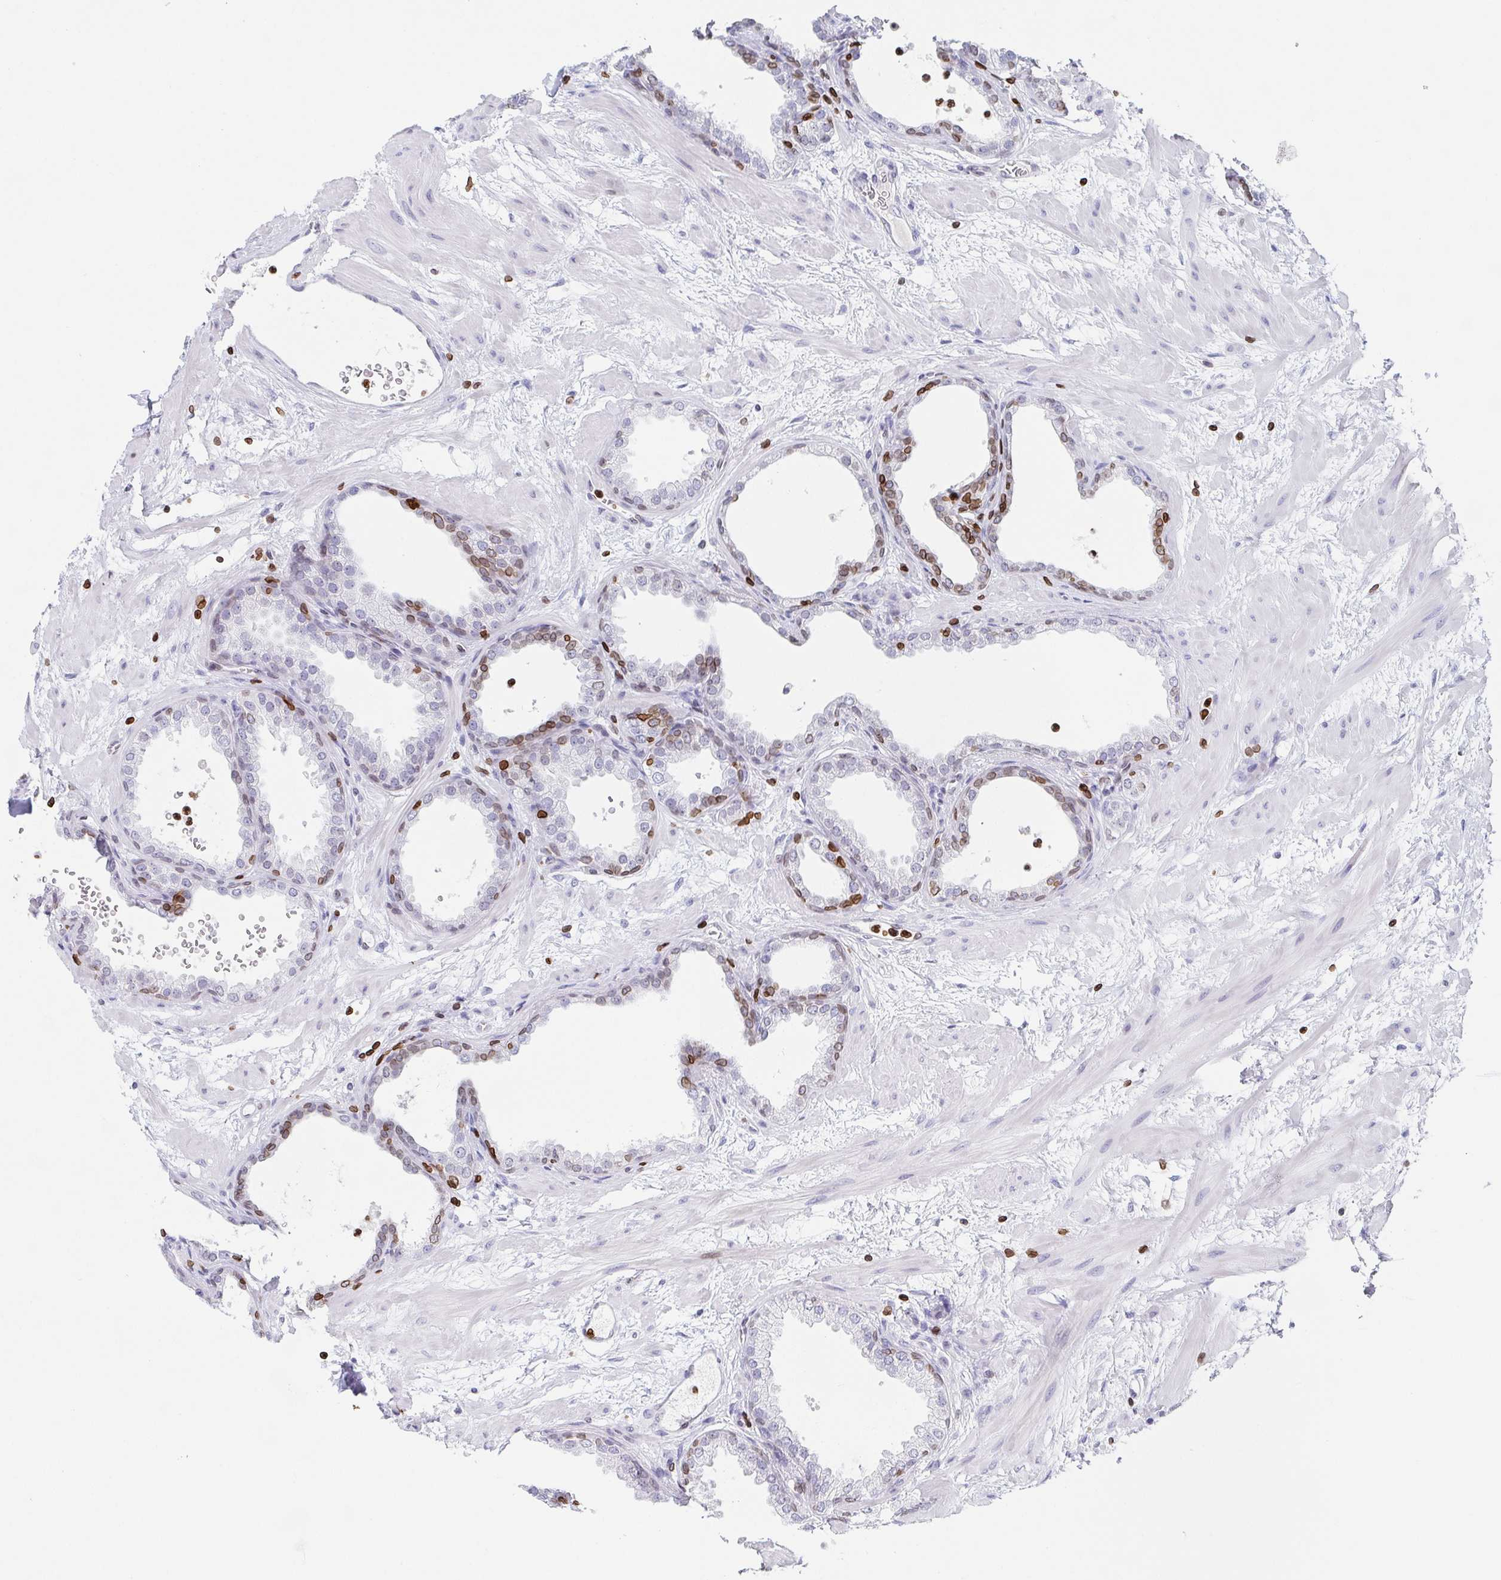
{"staining": {"intensity": "moderate", "quantity": "<25%", "location": "cytoplasmic/membranous,nuclear"}, "tissue": "prostate", "cell_type": "Glandular cells", "image_type": "normal", "snomed": [{"axis": "morphology", "description": "Normal tissue, NOS"}, {"axis": "topography", "description": "Prostate"}], "caption": "Immunohistochemical staining of unremarkable prostate demonstrates low levels of moderate cytoplasmic/membranous,nuclear expression in approximately <25% of glandular cells.", "gene": "BTBD7", "patient": {"sex": "male", "age": 37}}